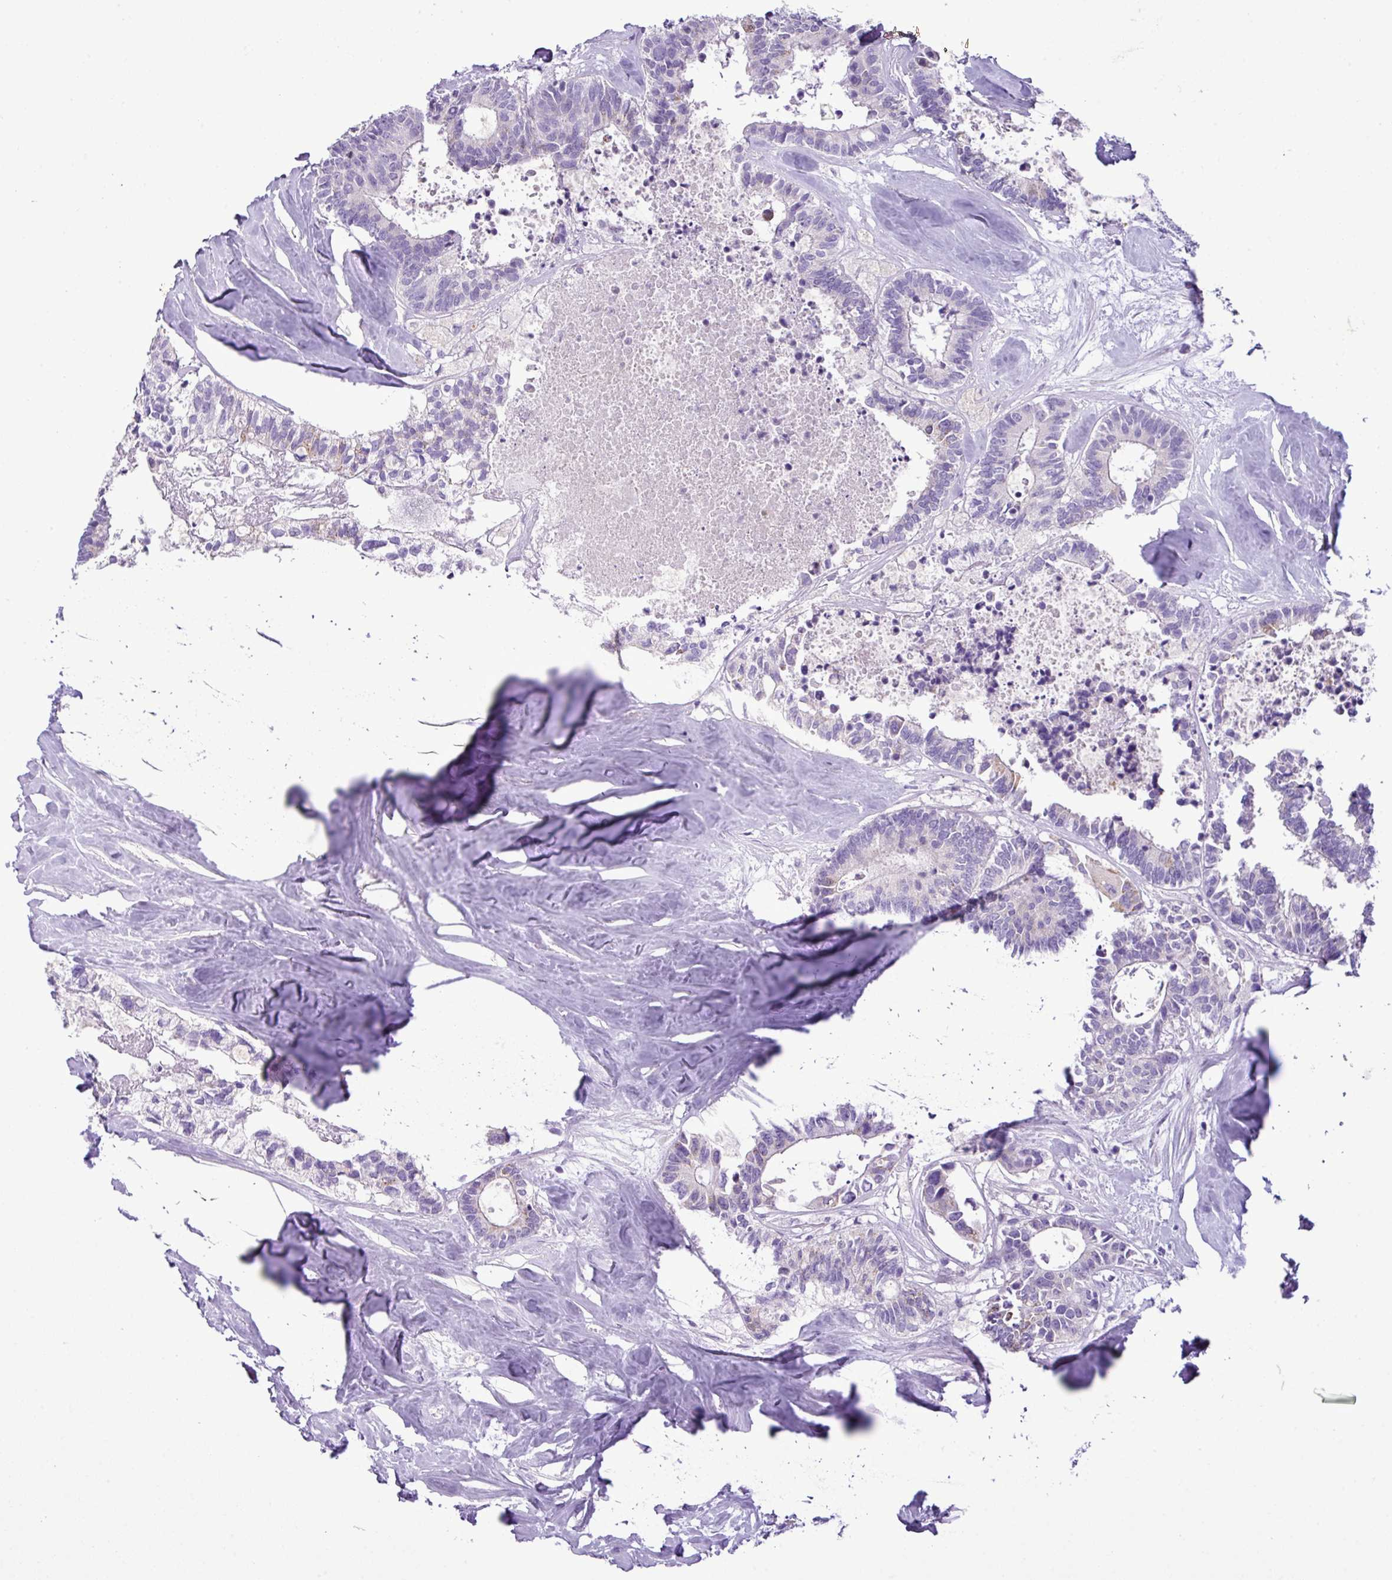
{"staining": {"intensity": "moderate", "quantity": "<25%", "location": "cytoplasmic/membranous"}, "tissue": "colorectal cancer", "cell_type": "Tumor cells", "image_type": "cancer", "snomed": [{"axis": "morphology", "description": "Adenocarcinoma, NOS"}, {"axis": "topography", "description": "Colon"}, {"axis": "topography", "description": "Rectum"}], "caption": "Immunohistochemistry (IHC) image of neoplastic tissue: colorectal cancer (adenocarcinoma) stained using immunohistochemistry displays low levels of moderate protein expression localized specifically in the cytoplasmic/membranous of tumor cells, appearing as a cytoplasmic/membranous brown color.", "gene": "ZSCAN5A", "patient": {"sex": "male", "age": 57}}